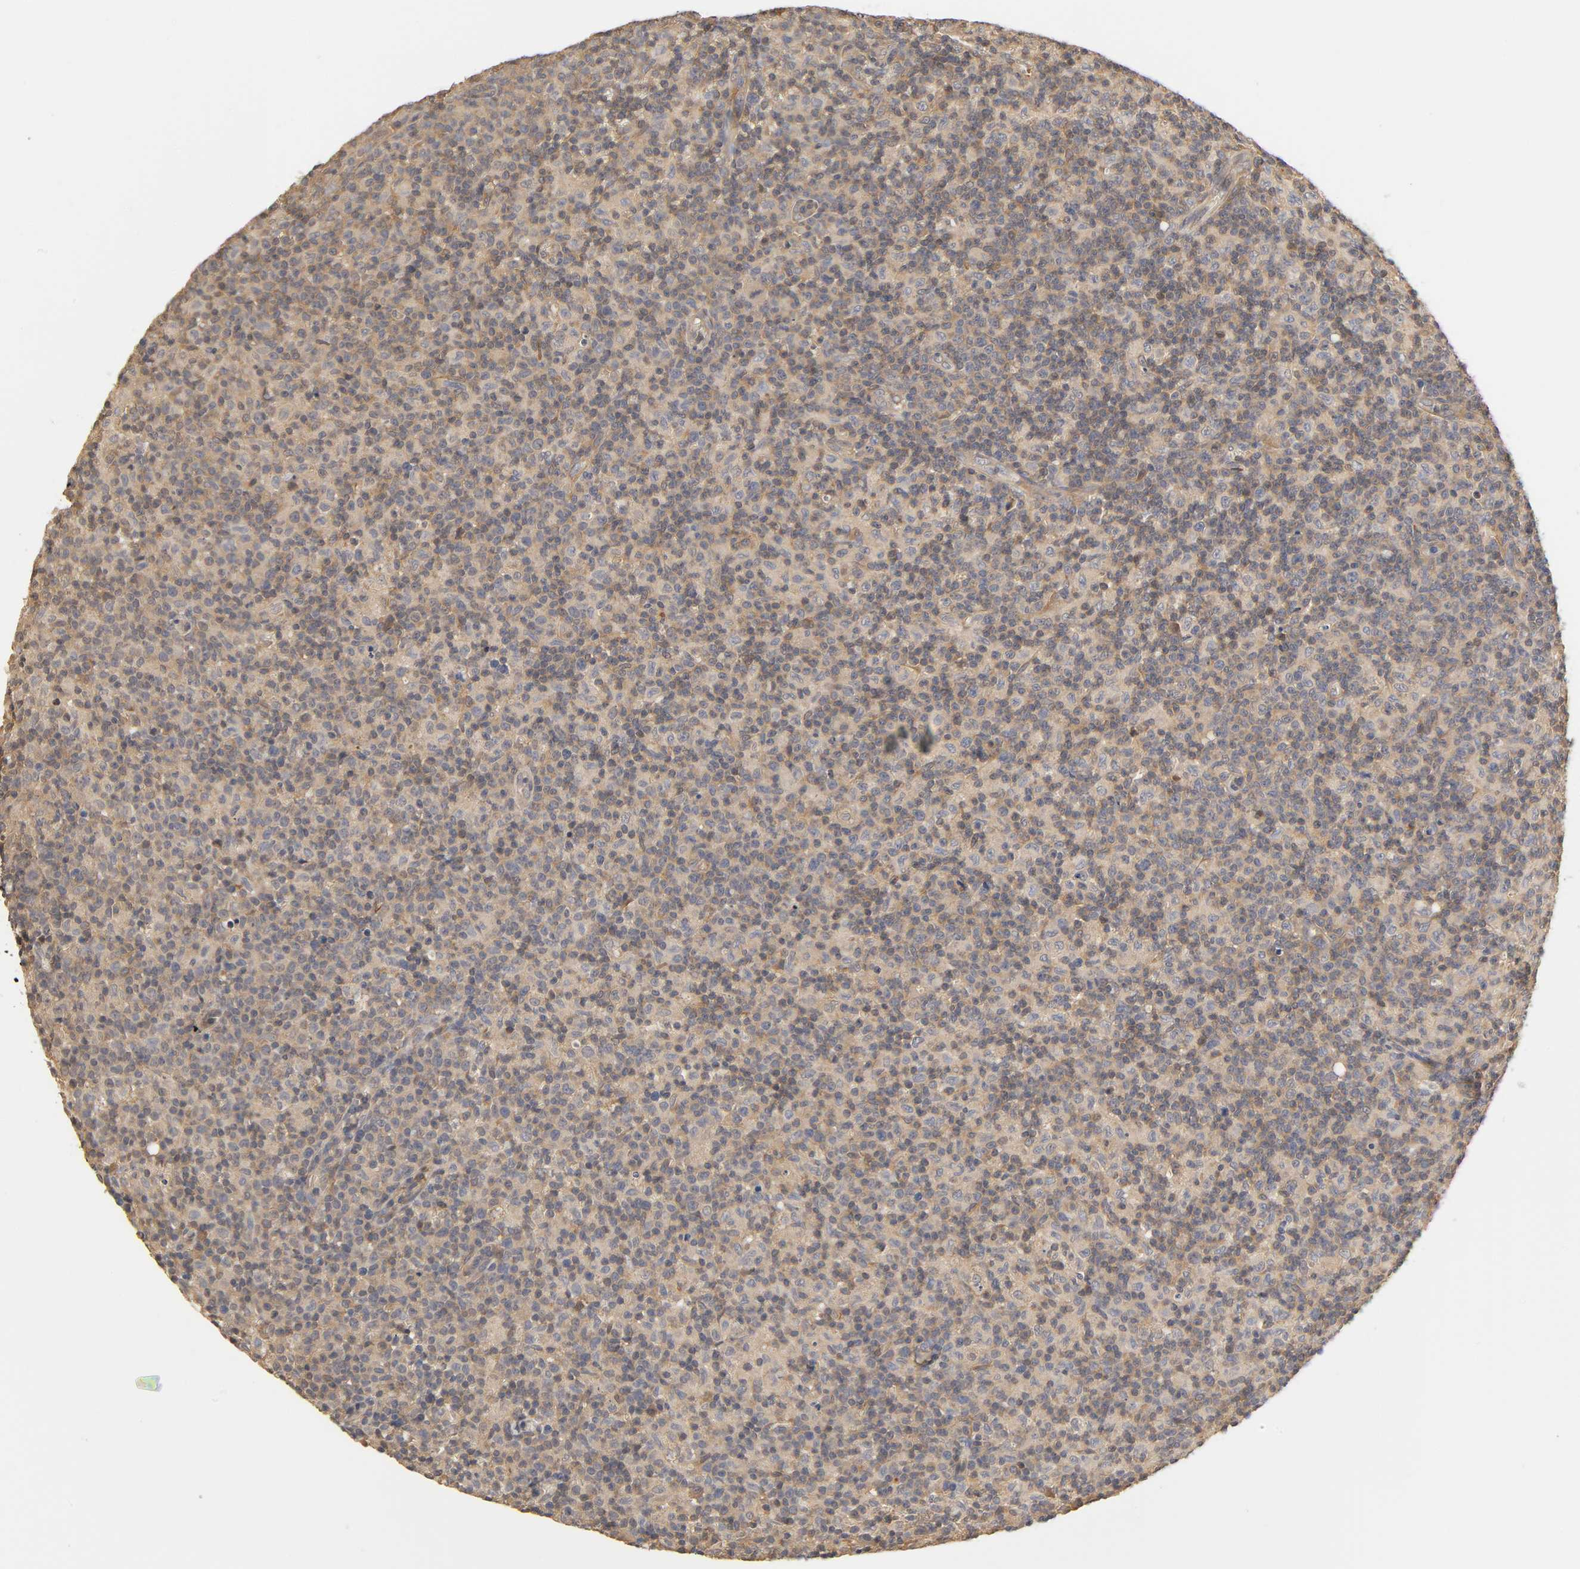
{"staining": {"intensity": "negative", "quantity": "none", "location": "none"}, "tissue": "lymph node", "cell_type": "Germinal center cells", "image_type": "normal", "snomed": [{"axis": "morphology", "description": "Normal tissue, NOS"}, {"axis": "morphology", "description": "Inflammation, NOS"}, {"axis": "topography", "description": "Lymph node"}], "caption": "The histopathology image displays no staining of germinal center cells in benign lymph node.", "gene": "PDE5A", "patient": {"sex": "male", "age": 55}}